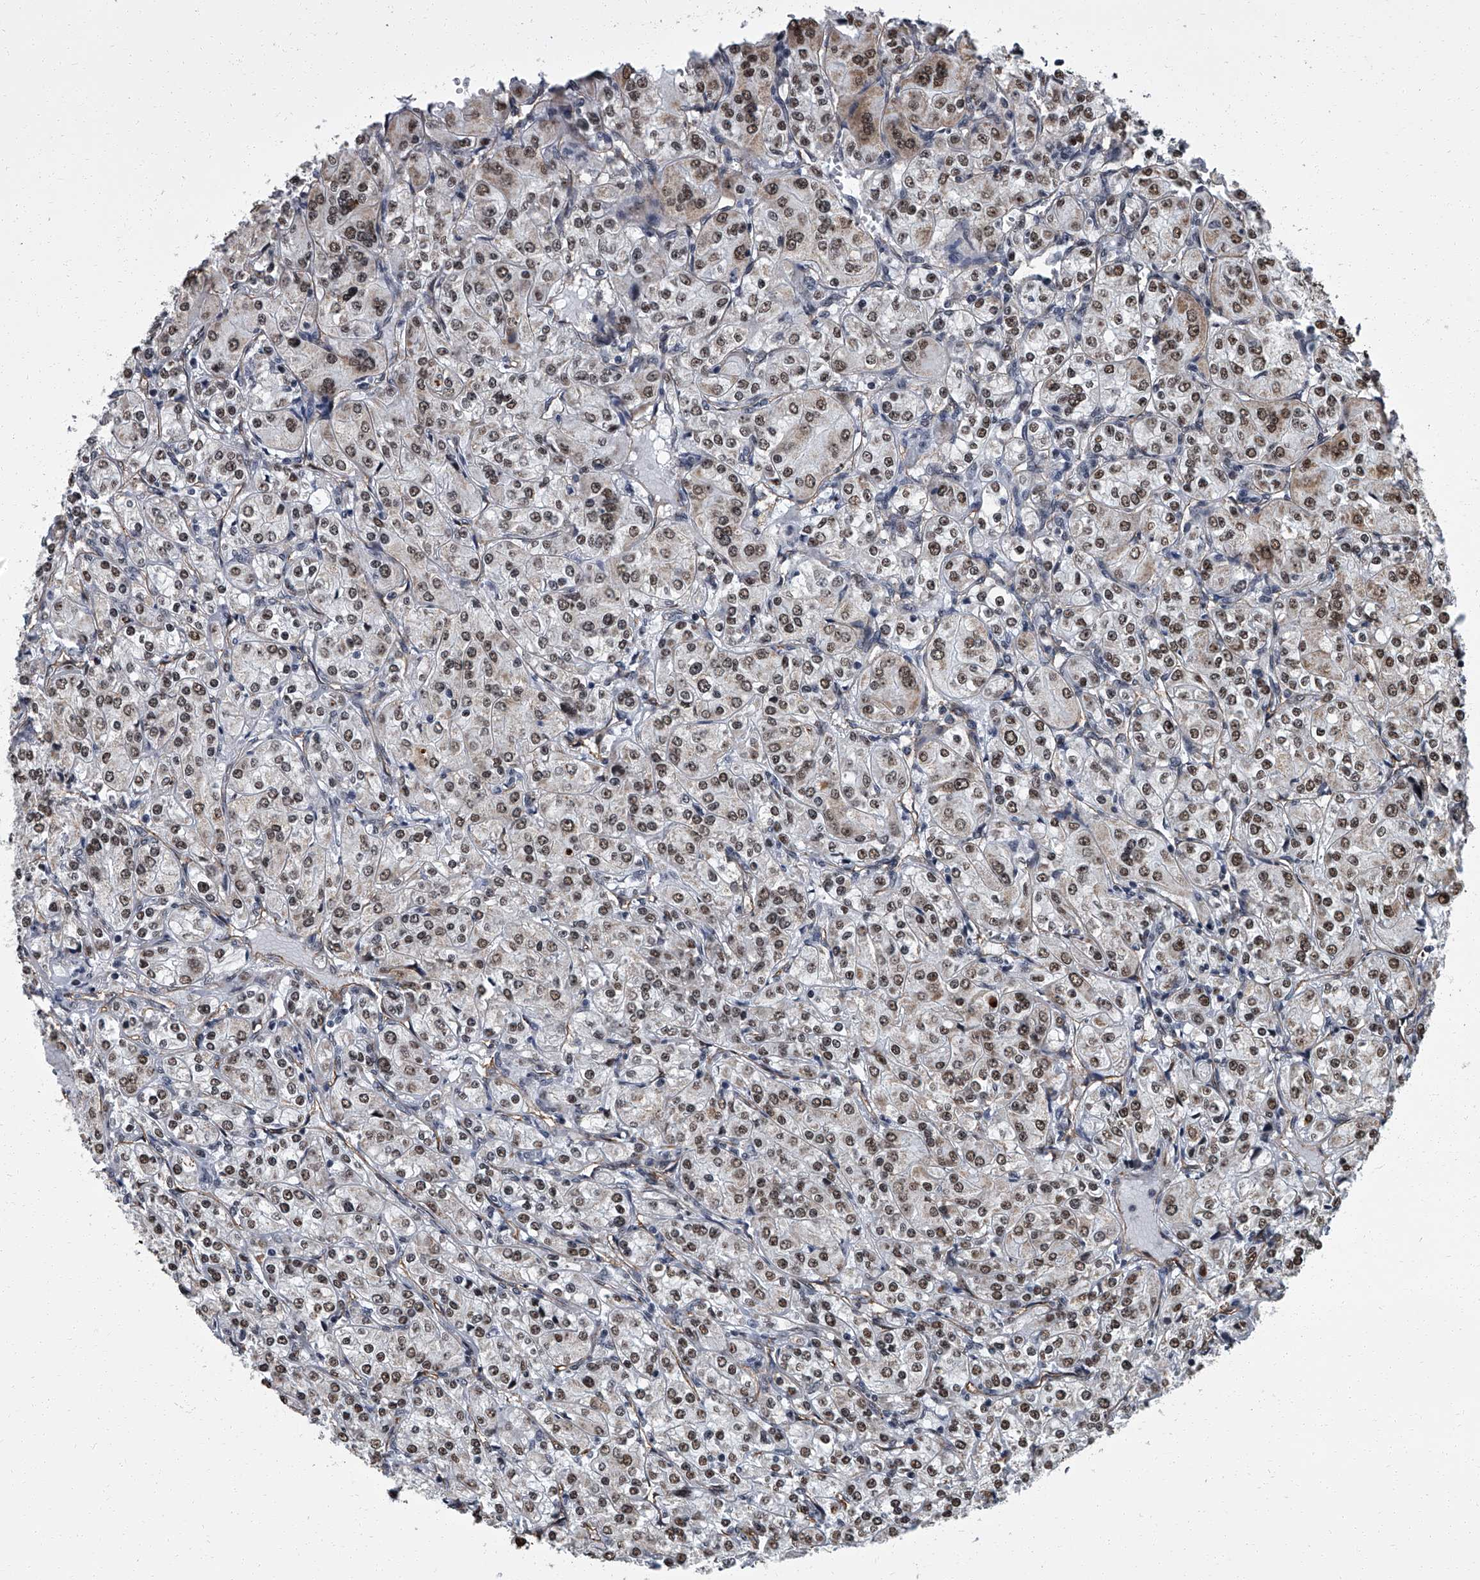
{"staining": {"intensity": "moderate", "quantity": ">75%", "location": "nuclear"}, "tissue": "renal cancer", "cell_type": "Tumor cells", "image_type": "cancer", "snomed": [{"axis": "morphology", "description": "Adenocarcinoma, NOS"}, {"axis": "topography", "description": "Kidney"}], "caption": "Moderate nuclear protein expression is identified in approximately >75% of tumor cells in renal cancer (adenocarcinoma).", "gene": "ZNF518B", "patient": {"sex": "male", "age": 77}}